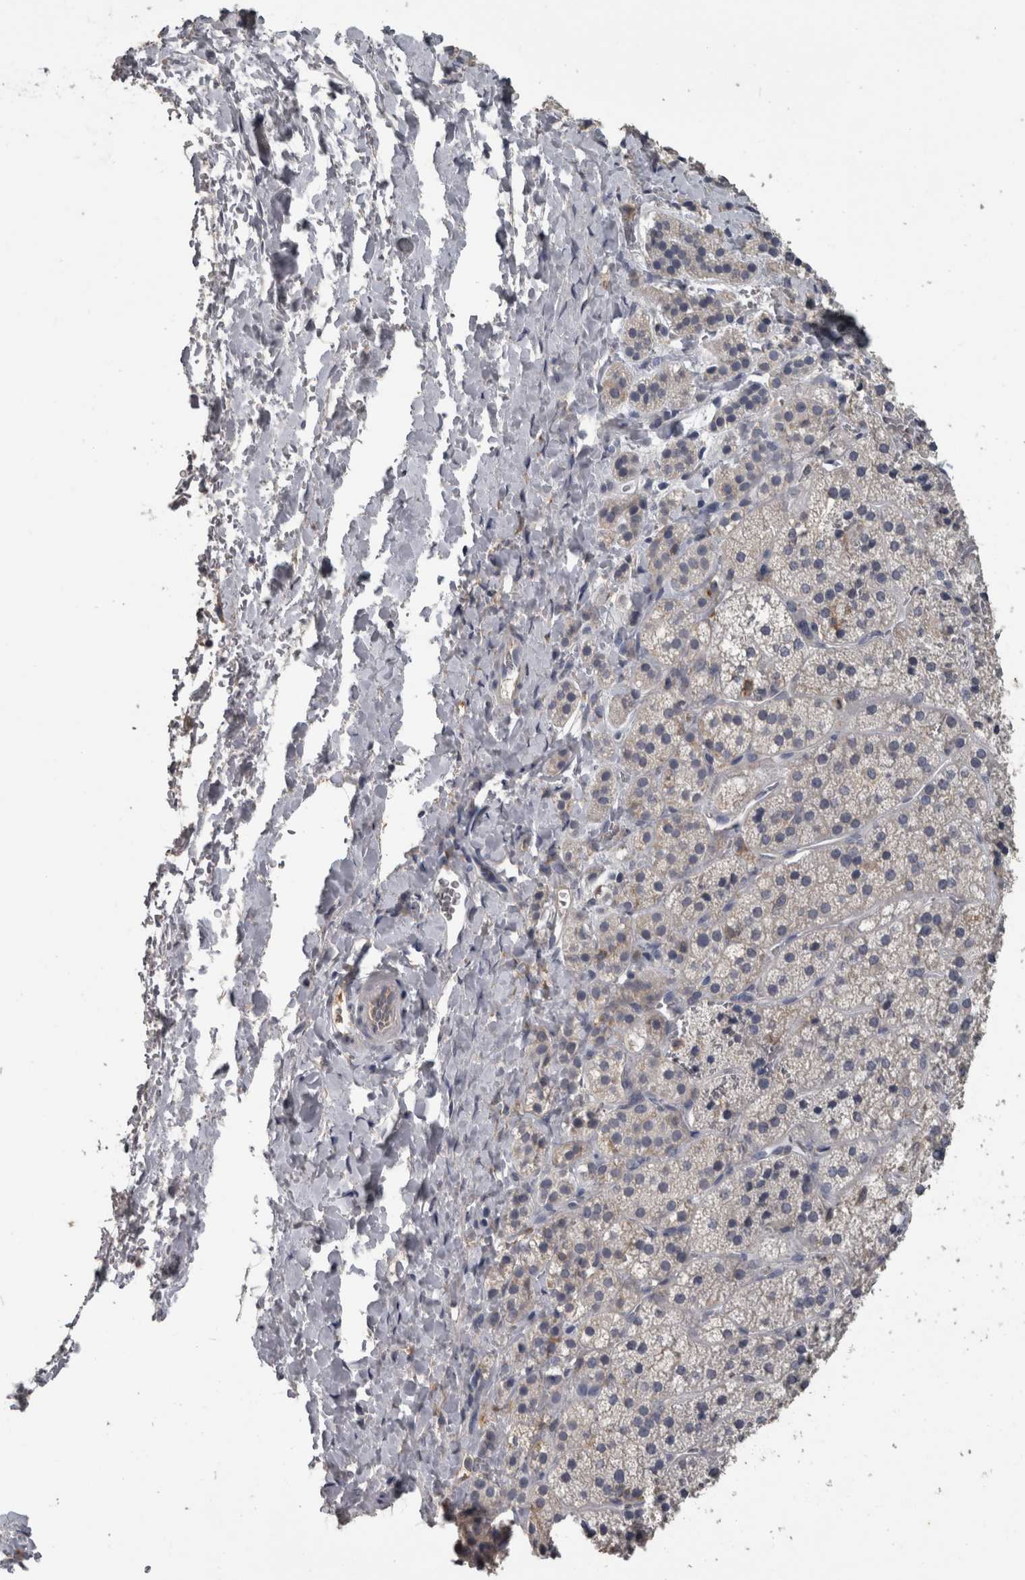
{"staining": {"intensity": "negative", "quantity": "none", "location": "none"}, "tissue": "adrenal gland", "cell_type": "Glandular cells", "image_type": "normal", "snomed": [{"axis": "morphology", "description": "Normal tissue, NOS"}, {"axis": "topography", "description": "Adrenal gland"}], "caption": "Human adrenal gland stained for a protein using IHC exhibits no staining in glandular cells.", "gene": "PIK3AP1", "patient": {"sex": "female", "age": 44}}